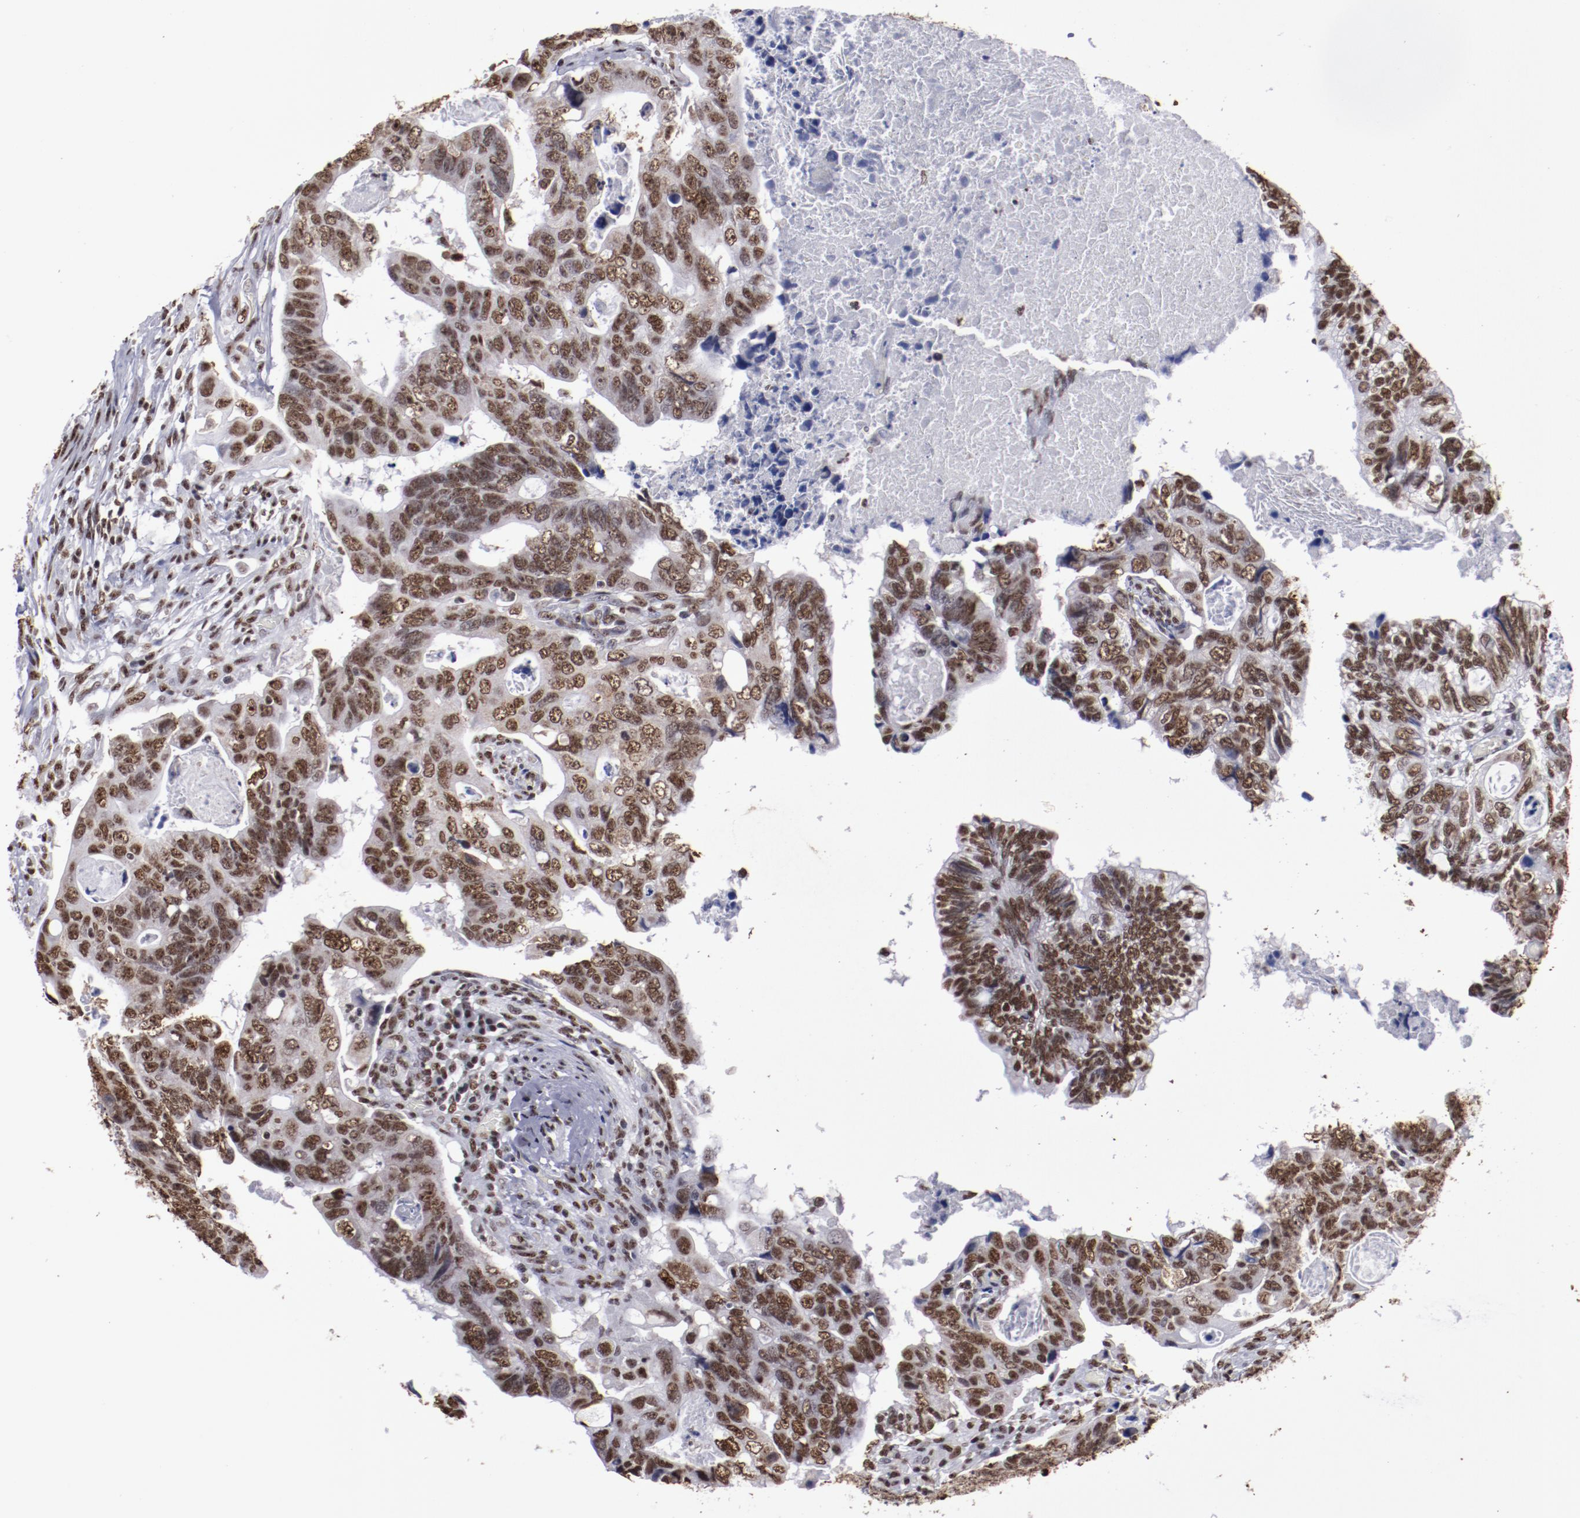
{"staining": {"intensity": "strong", "quantity": ">75%", "location": "nuclear"}, "tissue": "colorectal cancer", "cell_type": "Tumor cells", "image_type": "cancer", "snomed": [{"axis": "morphology", "description": "Adenocarcinoma, NOS"}, {"axis": "topography", "description": "Rectum"}], "caption": "Adenocarcinoma (colorectal) stained for a protein (brown) shows strong nuclear positive expression in about >75% of tumor cells.", "gene": "HNRNPA2B1", "patient": {"sex": "male", "age": 53}}